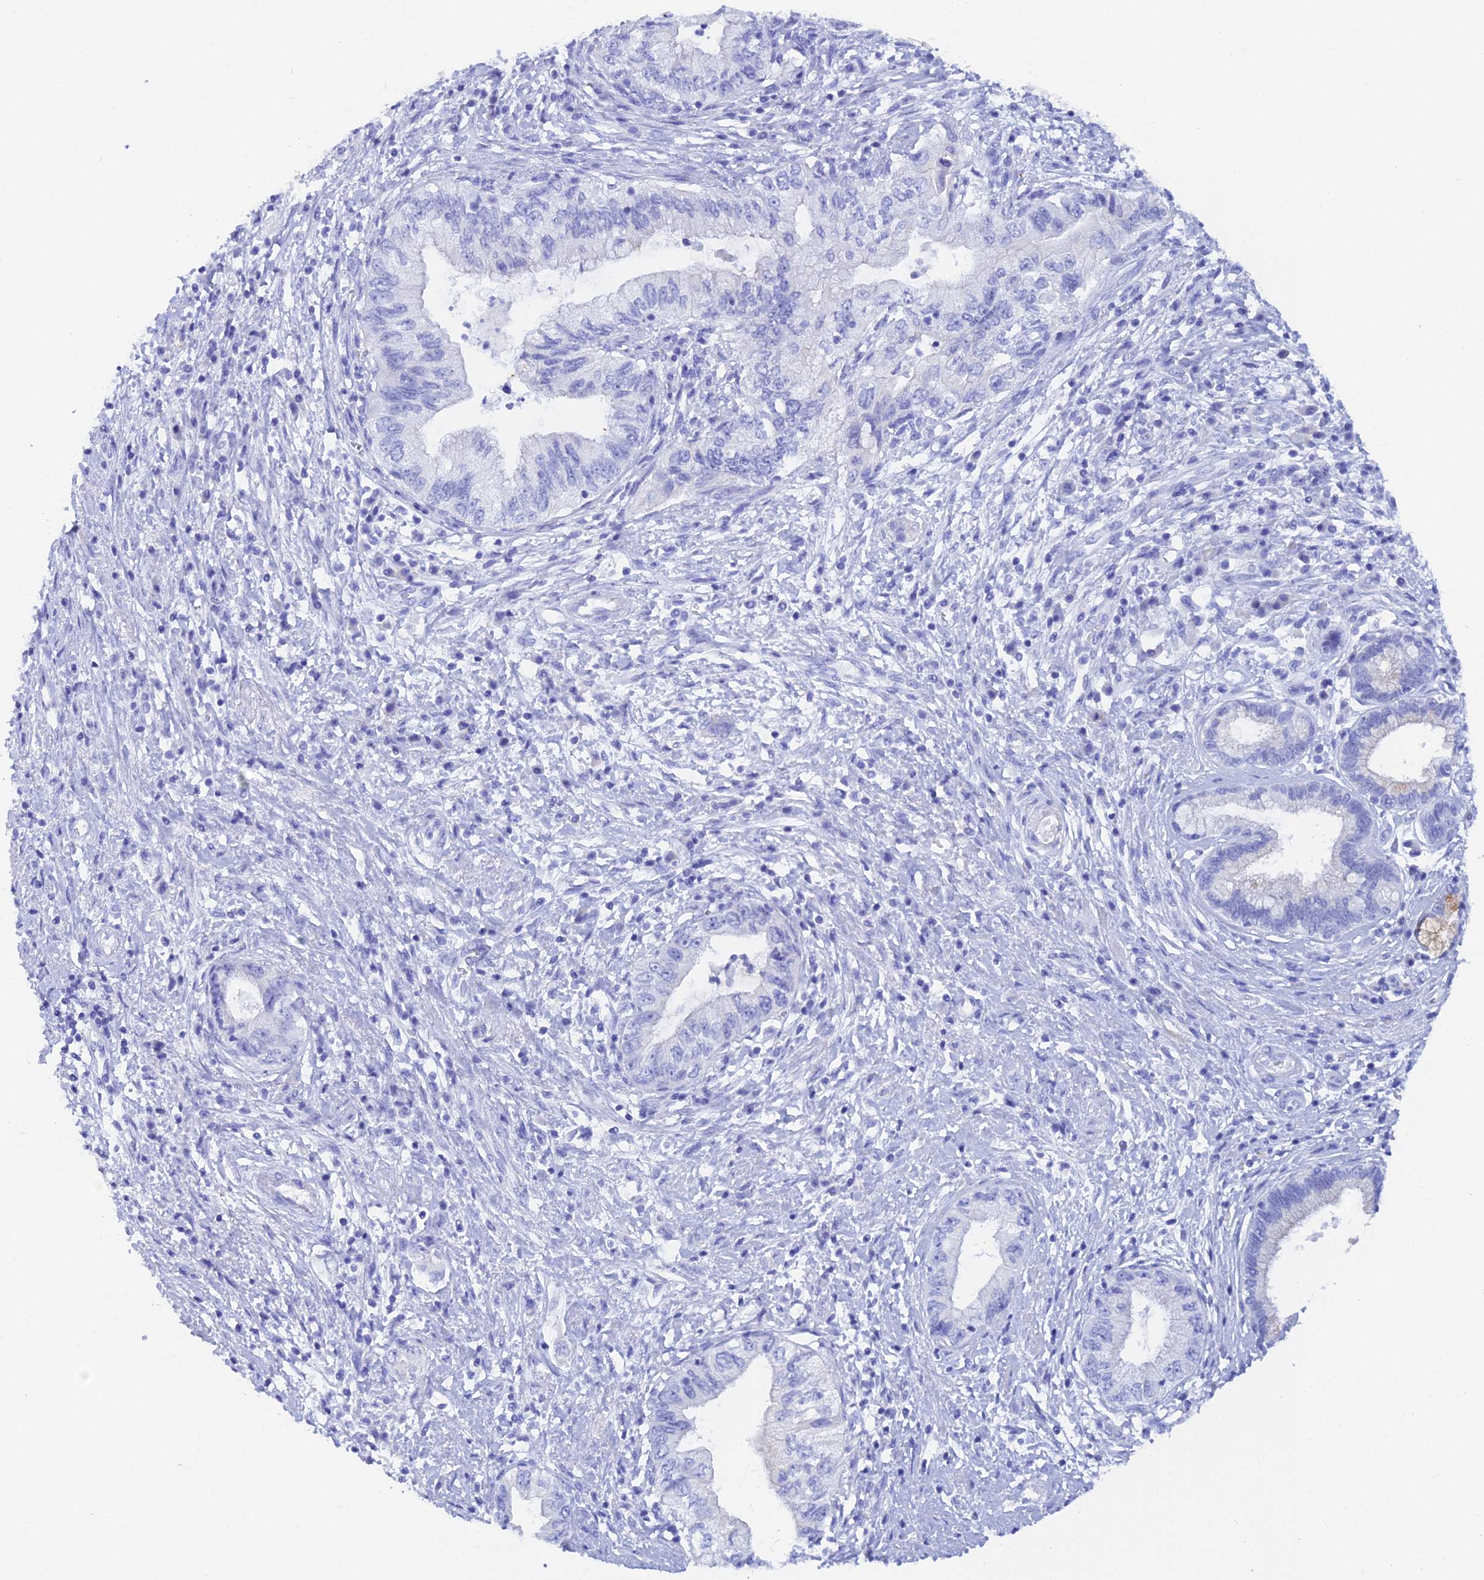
{"staining": {"intensity": "negative", "quantity": "none", "location": "none"}, "tissue": "pancreatic cancer", "cell_type": "Tumor cells", "image_type": "cancer", "snomed": [{"axis": "morphology", "description": "Adenocarcinoma, NOS"}, {"axis": "topography", "description": "Pancreas"}], "caption": "Adenocarcinoma (pancreatic) was stained to show a protein in brown. There is no significant expression in tumor cells. (Immunohistochemistry, brightfield microscopy, high magnification).", "gene": "REG1A", "patient": {"sex": "female", "age": 73}}